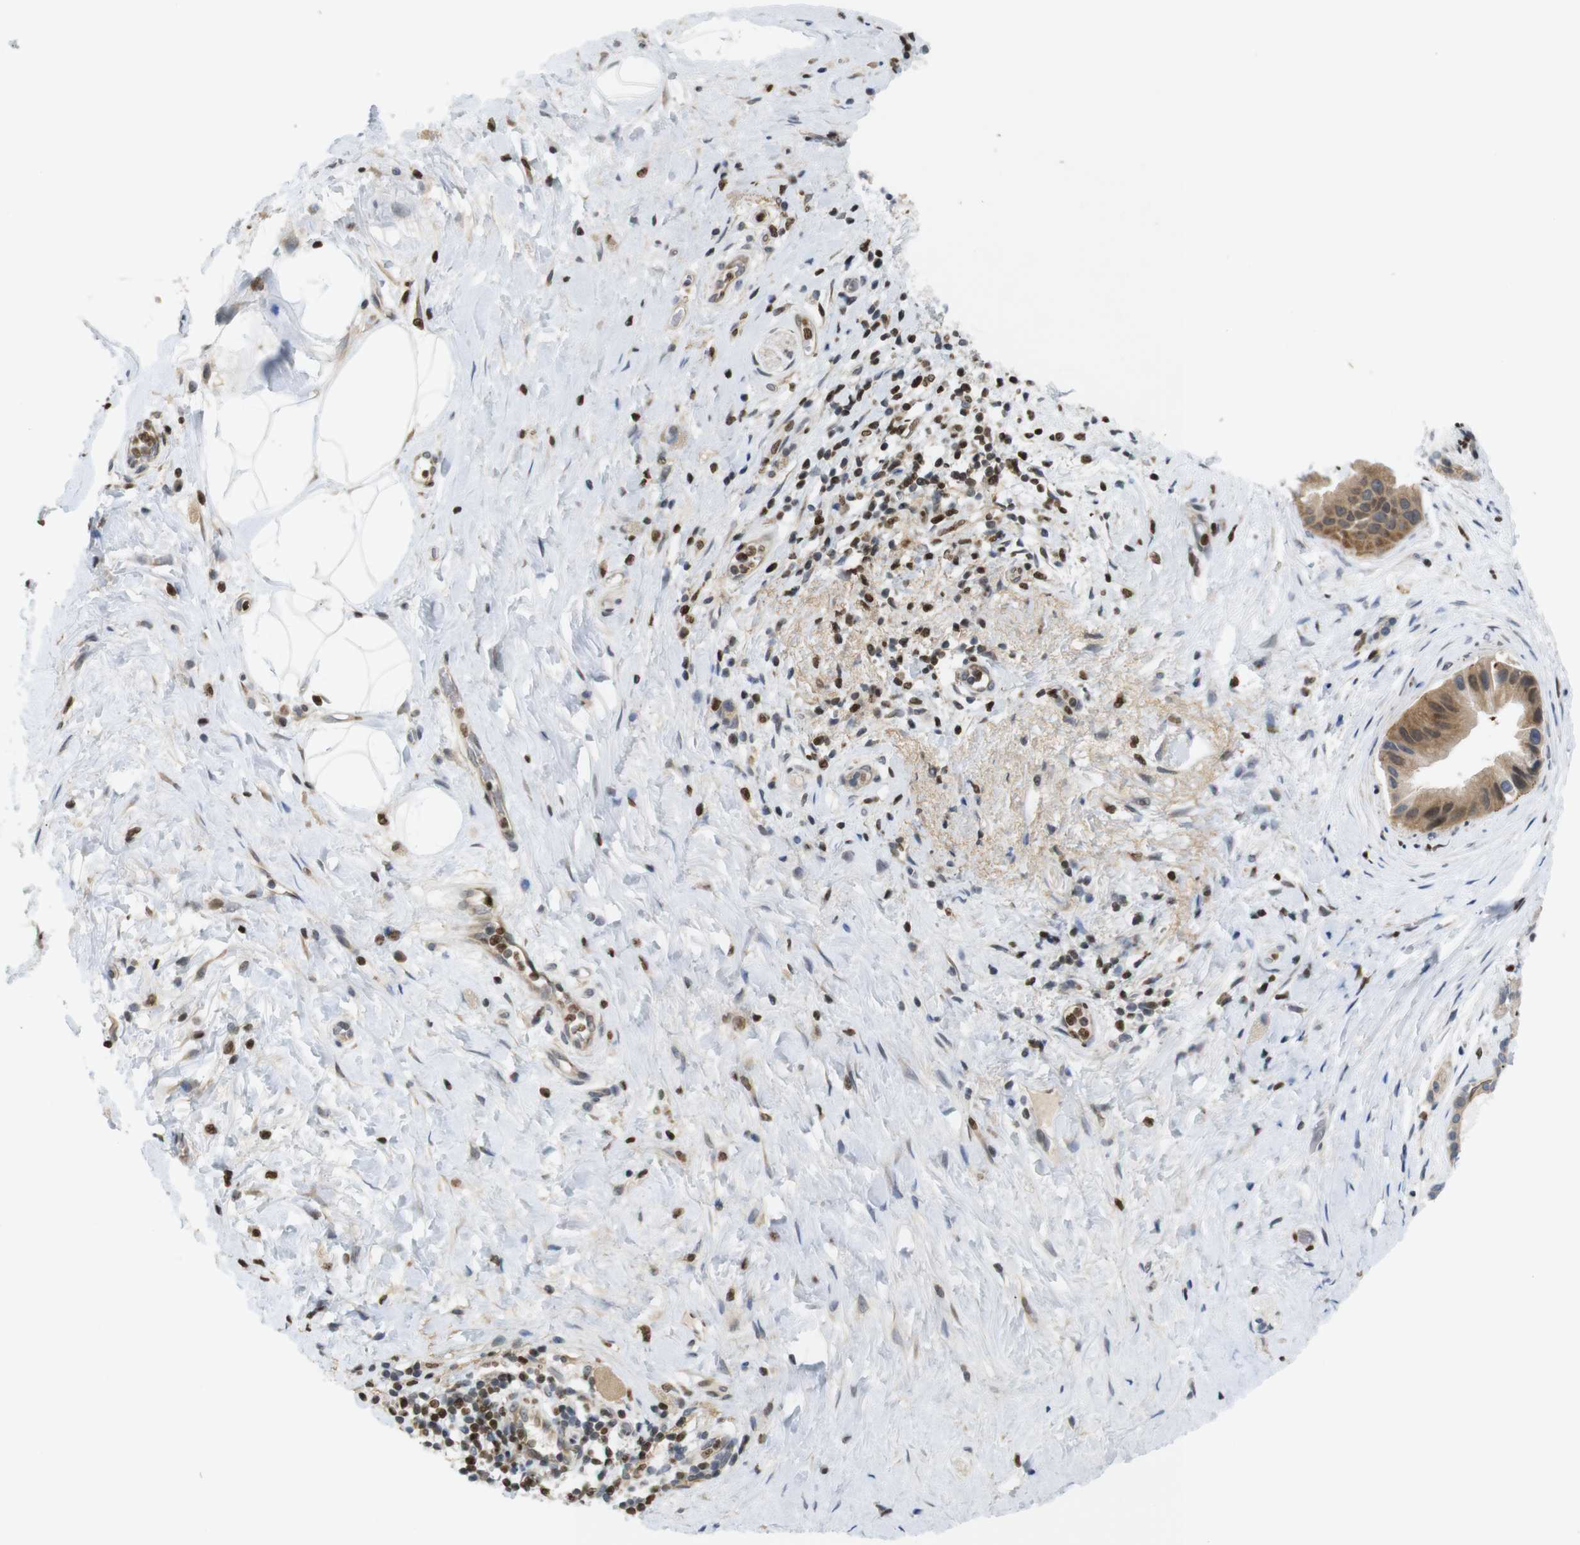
{"staining": {"intensity": "moderate", "quantity": ">75%", "location": "cytoplasmic/membranous"}, "tissue": "pancreatic cancer", "cell_type": "Tumor cells", "image_type": "cancer", "snomed": [{"axis": "morphology", "description": "Adenocarcinoma, NOS"}, {"axis": "topography", "description": "Pancreas"}], "caption": "High-magnification brightfield microscopy of pancreatic cancer (adenocarcinoma) stained with DAB (3,3'-diaminobenzidine) (brown) and counterstained with hematoxylin (blue). tumor cells exhibit moderate cytoplasmic/membranous positivity is appreciated in about>75% of cells. (IHC, brightfield microscopy, high magnification).", "gene": "MBD1", "patient": {"sex": "male", "age": 55}}